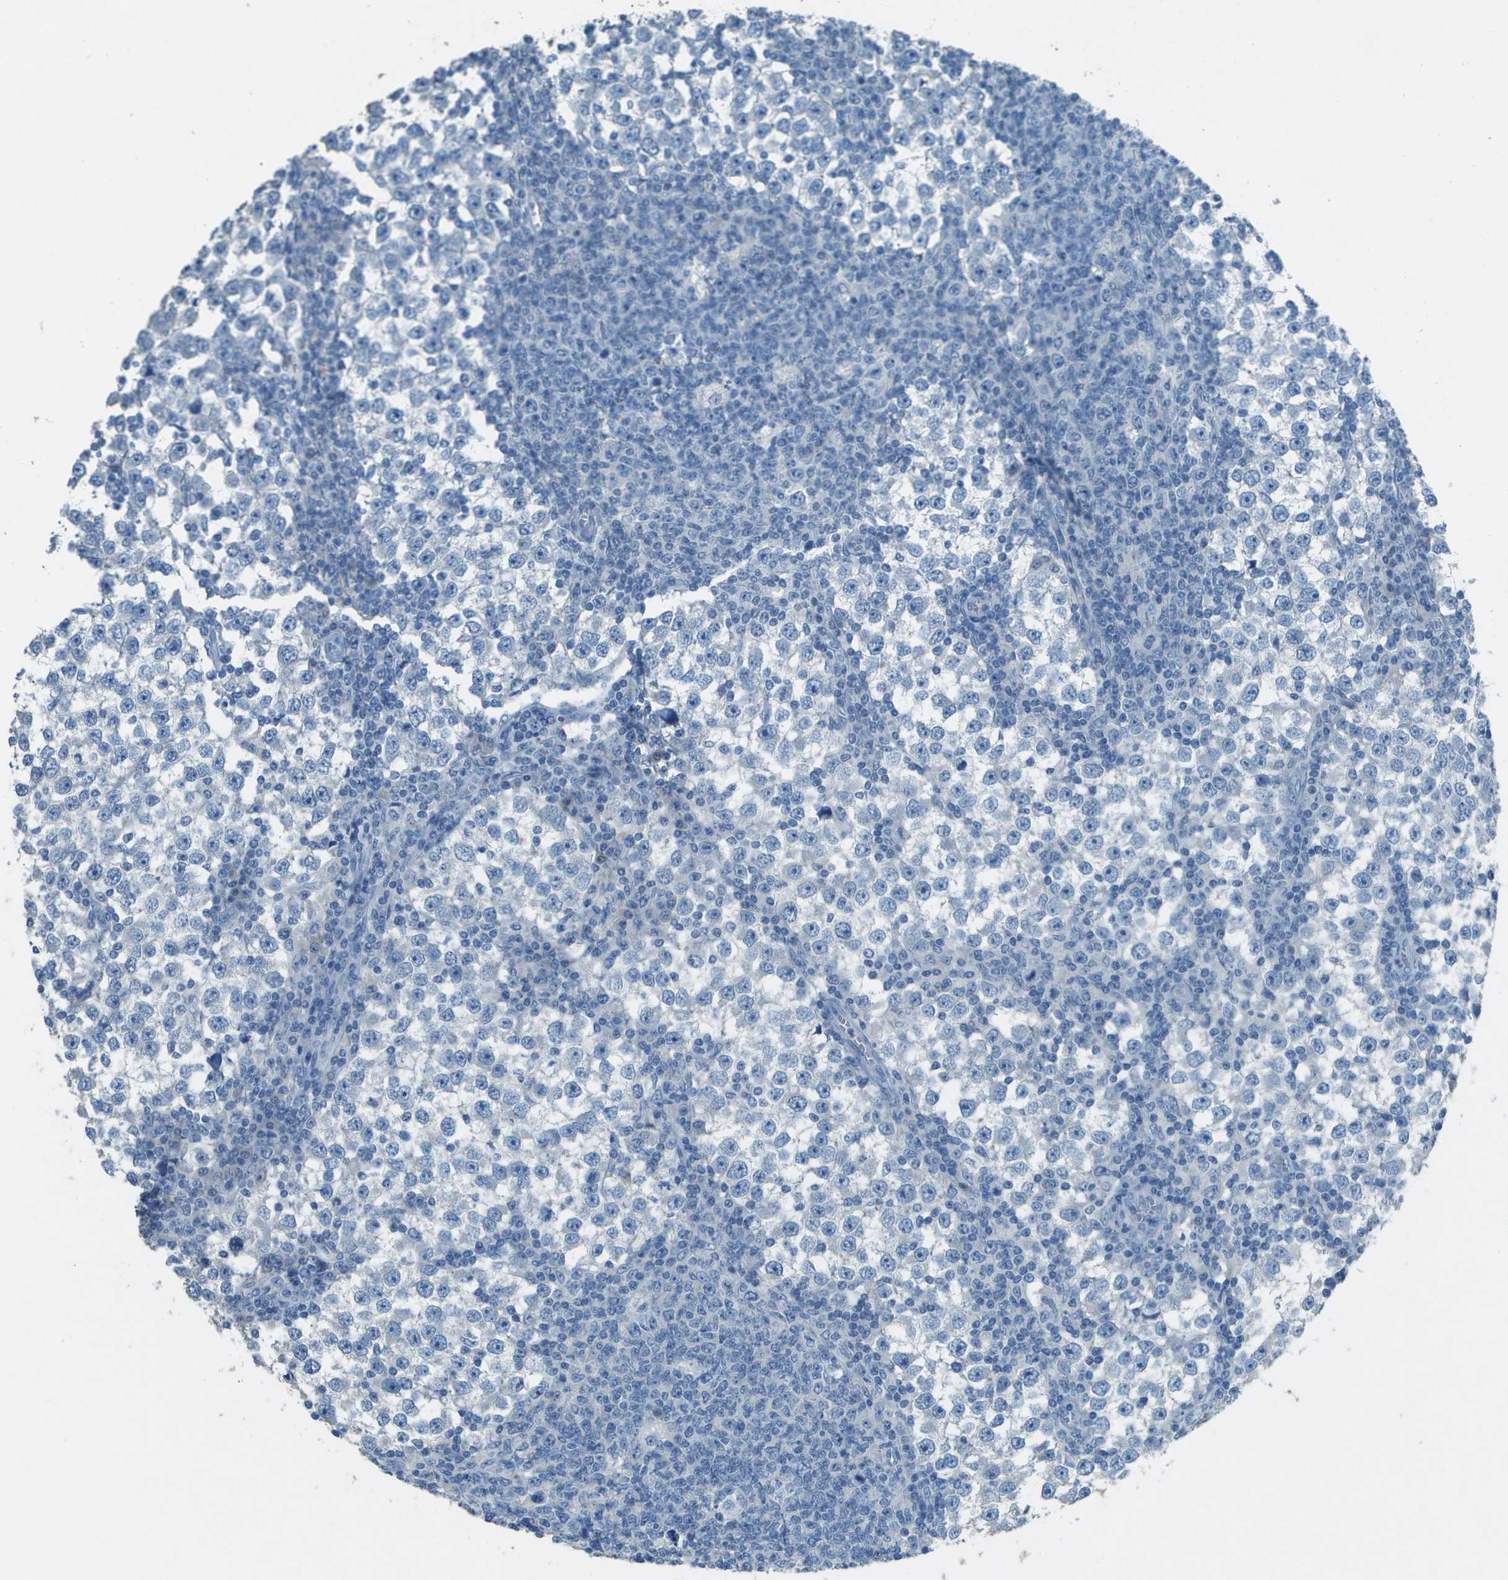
{"staining": {"intensity": "negative", "quantity": "none", "location": "none"}, "tissue": "testis cancer", "cell_type": "Tumor cells", "image_type": "cancer", "snomed": [{"axis": "morphology", "description": "Seminoma, NOS"}, {"axis": "topography", "description": "Testis"}], "caption": "Micrograph shows no protein expression in tumor cells of testis seminoma tissue.", "gene": "LGI2", "patient": {"sex": "male", "age": 65}}